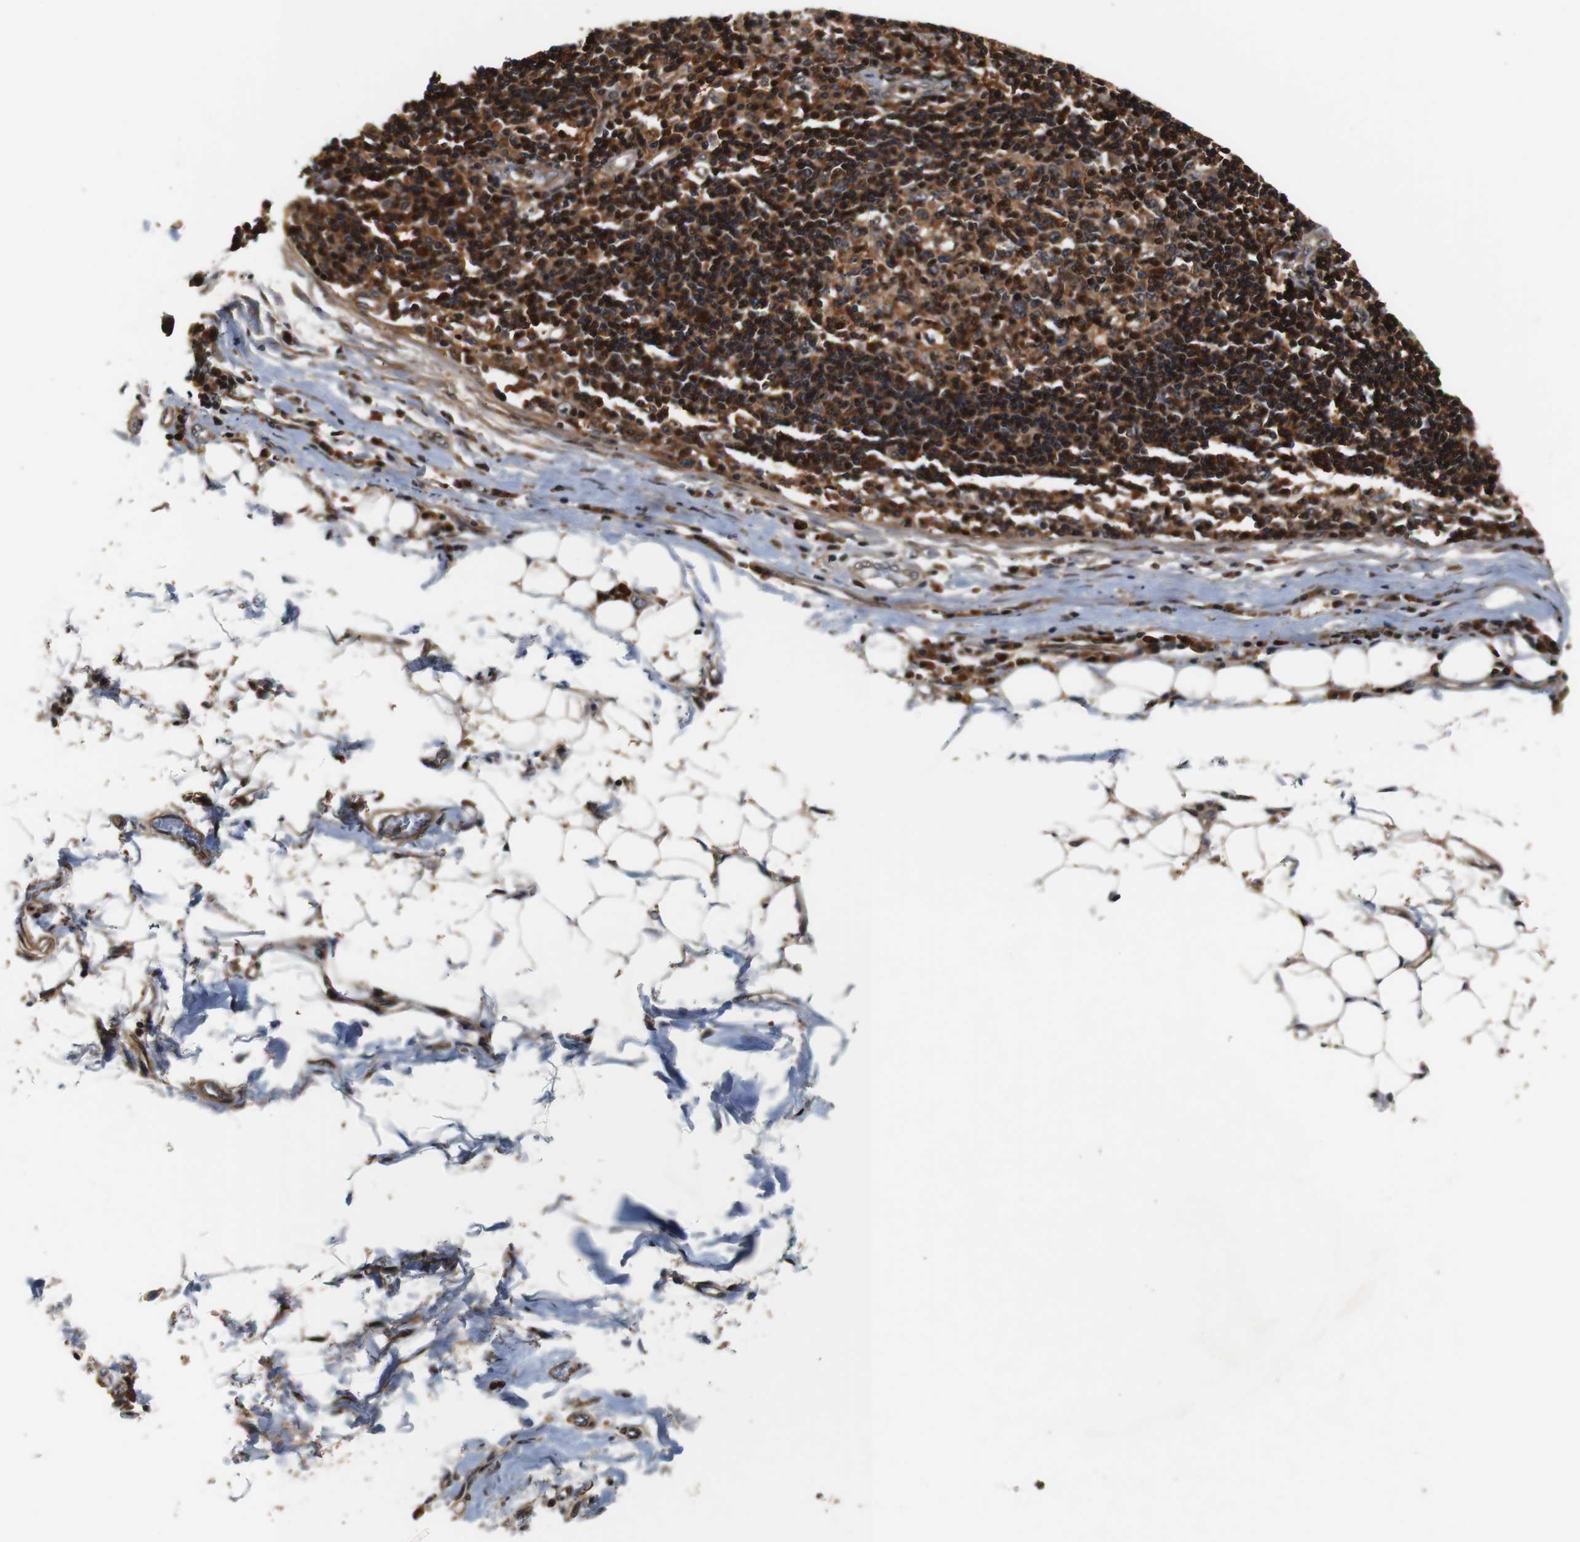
{"staining": {"intensity": "weak", "quantity": "25%-75%", "location": "cytoplasmic/membranous"}, "tissue": "adipose tissue", "cell_type": "Adipocytes", "image_type": "normal", "snomed": [{"axis": "morphology", "description": "Normal tissue, NOS"}, {"axis": "morphology", "description": "Adenocarcinoma, NOS"}, {"axis": "topography", "description": "Esophagus"}], "caption": "Normal adipose tissue displays weak cytoplasmic/membranous staining in about 25%-75% of adipocytes, visualized by immunohistochemistry. The protein is shown in brown color, while the nuclei are stained blue.", "gene": "LRP4", "patient": {"sex": "male", "age": 62}}